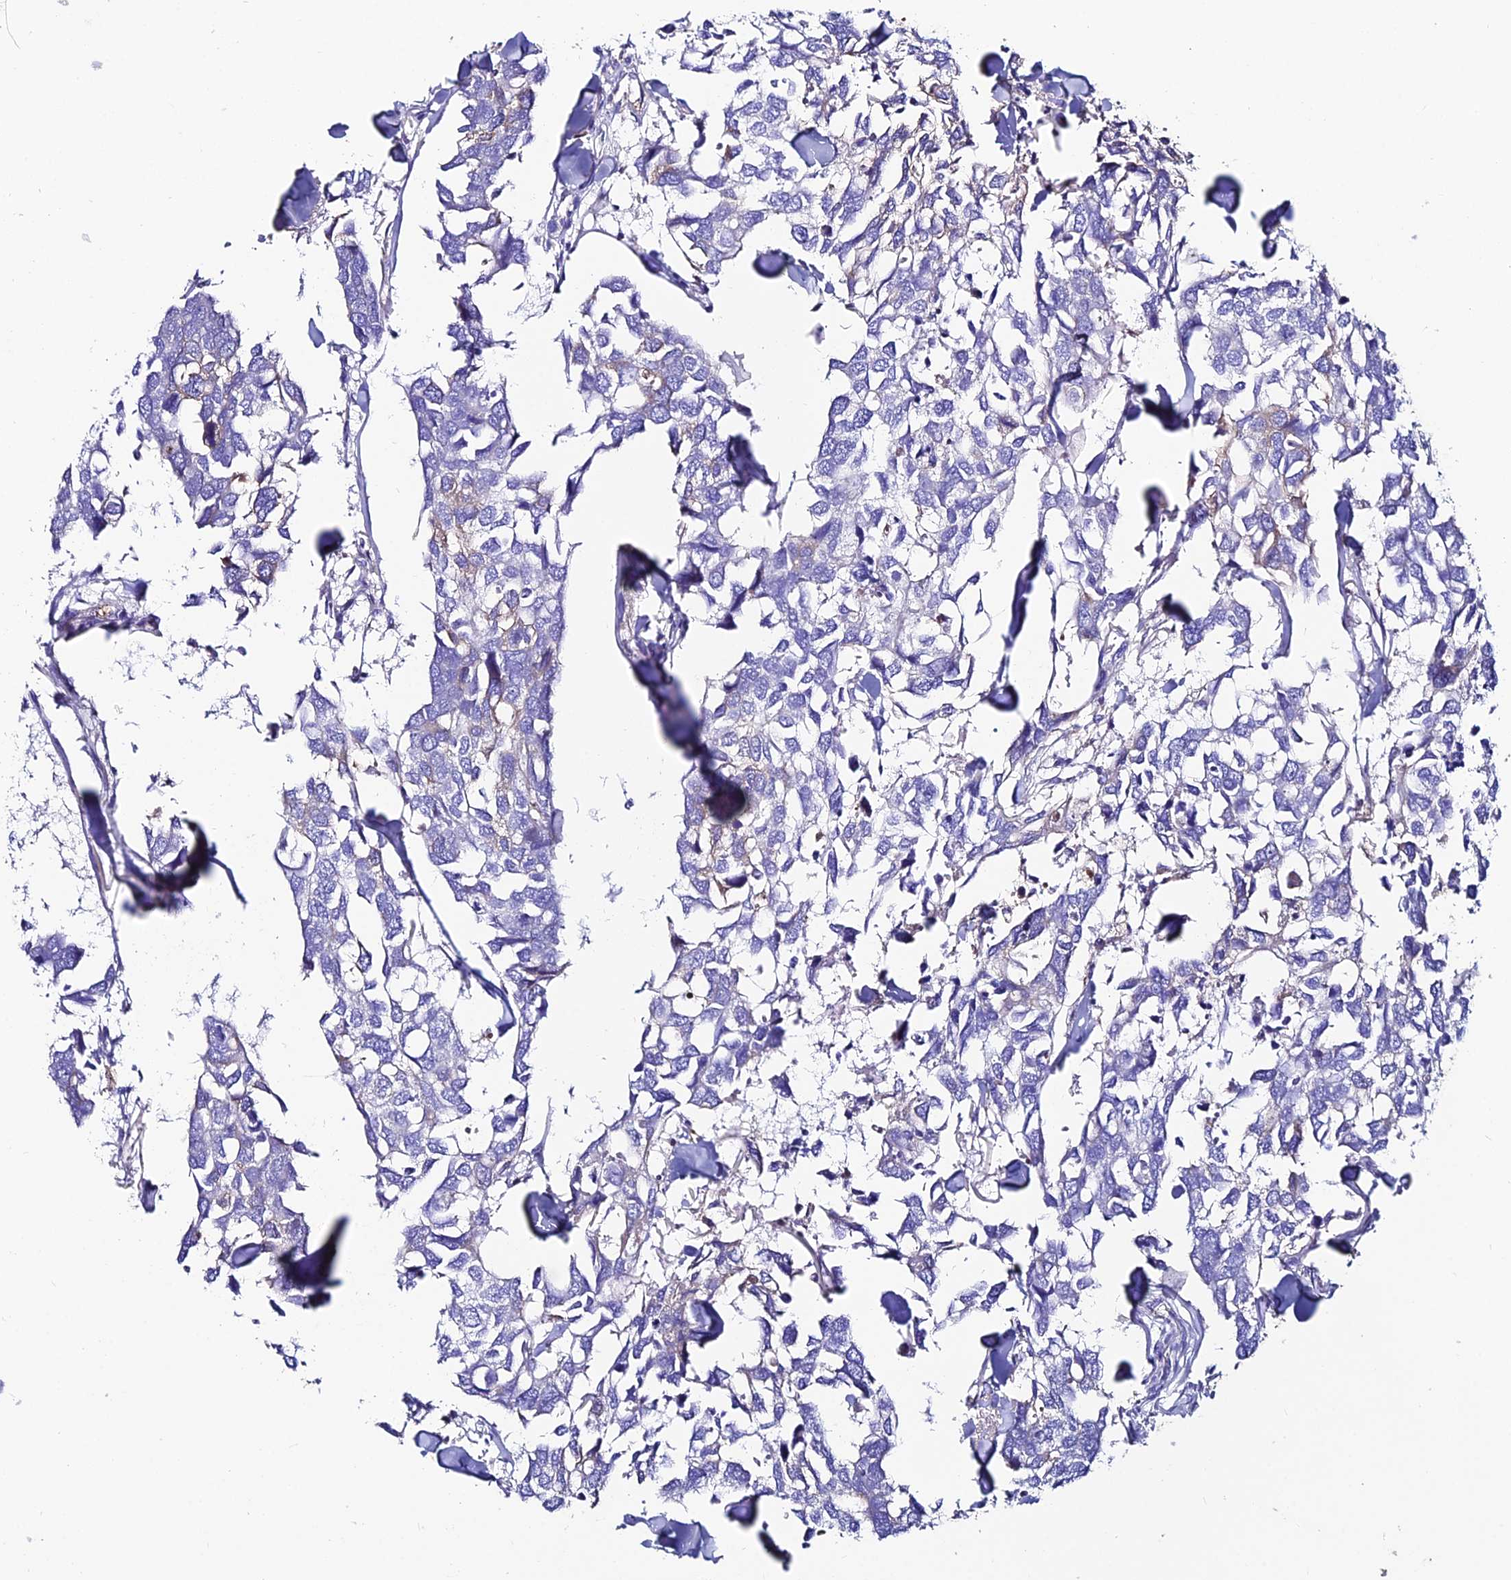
{"staining": {"intensity": "negative", "quantity": "none", "location": "none"}, "tissue": "breast cancer", "cell_type": "Tumor cells", "image_type": "cancer", "snomed": [{"axis": "morphology", "description": "Duct carcinoma"}, {"axis": "topography", "description": "Breast"}], "caption": "DAB immunohistochemical staining of human breast cancer demonstrates no significant positivity in tumor cells.", "gene": "SLC25A16", "patient": {"sex": "female", "age": 83}}